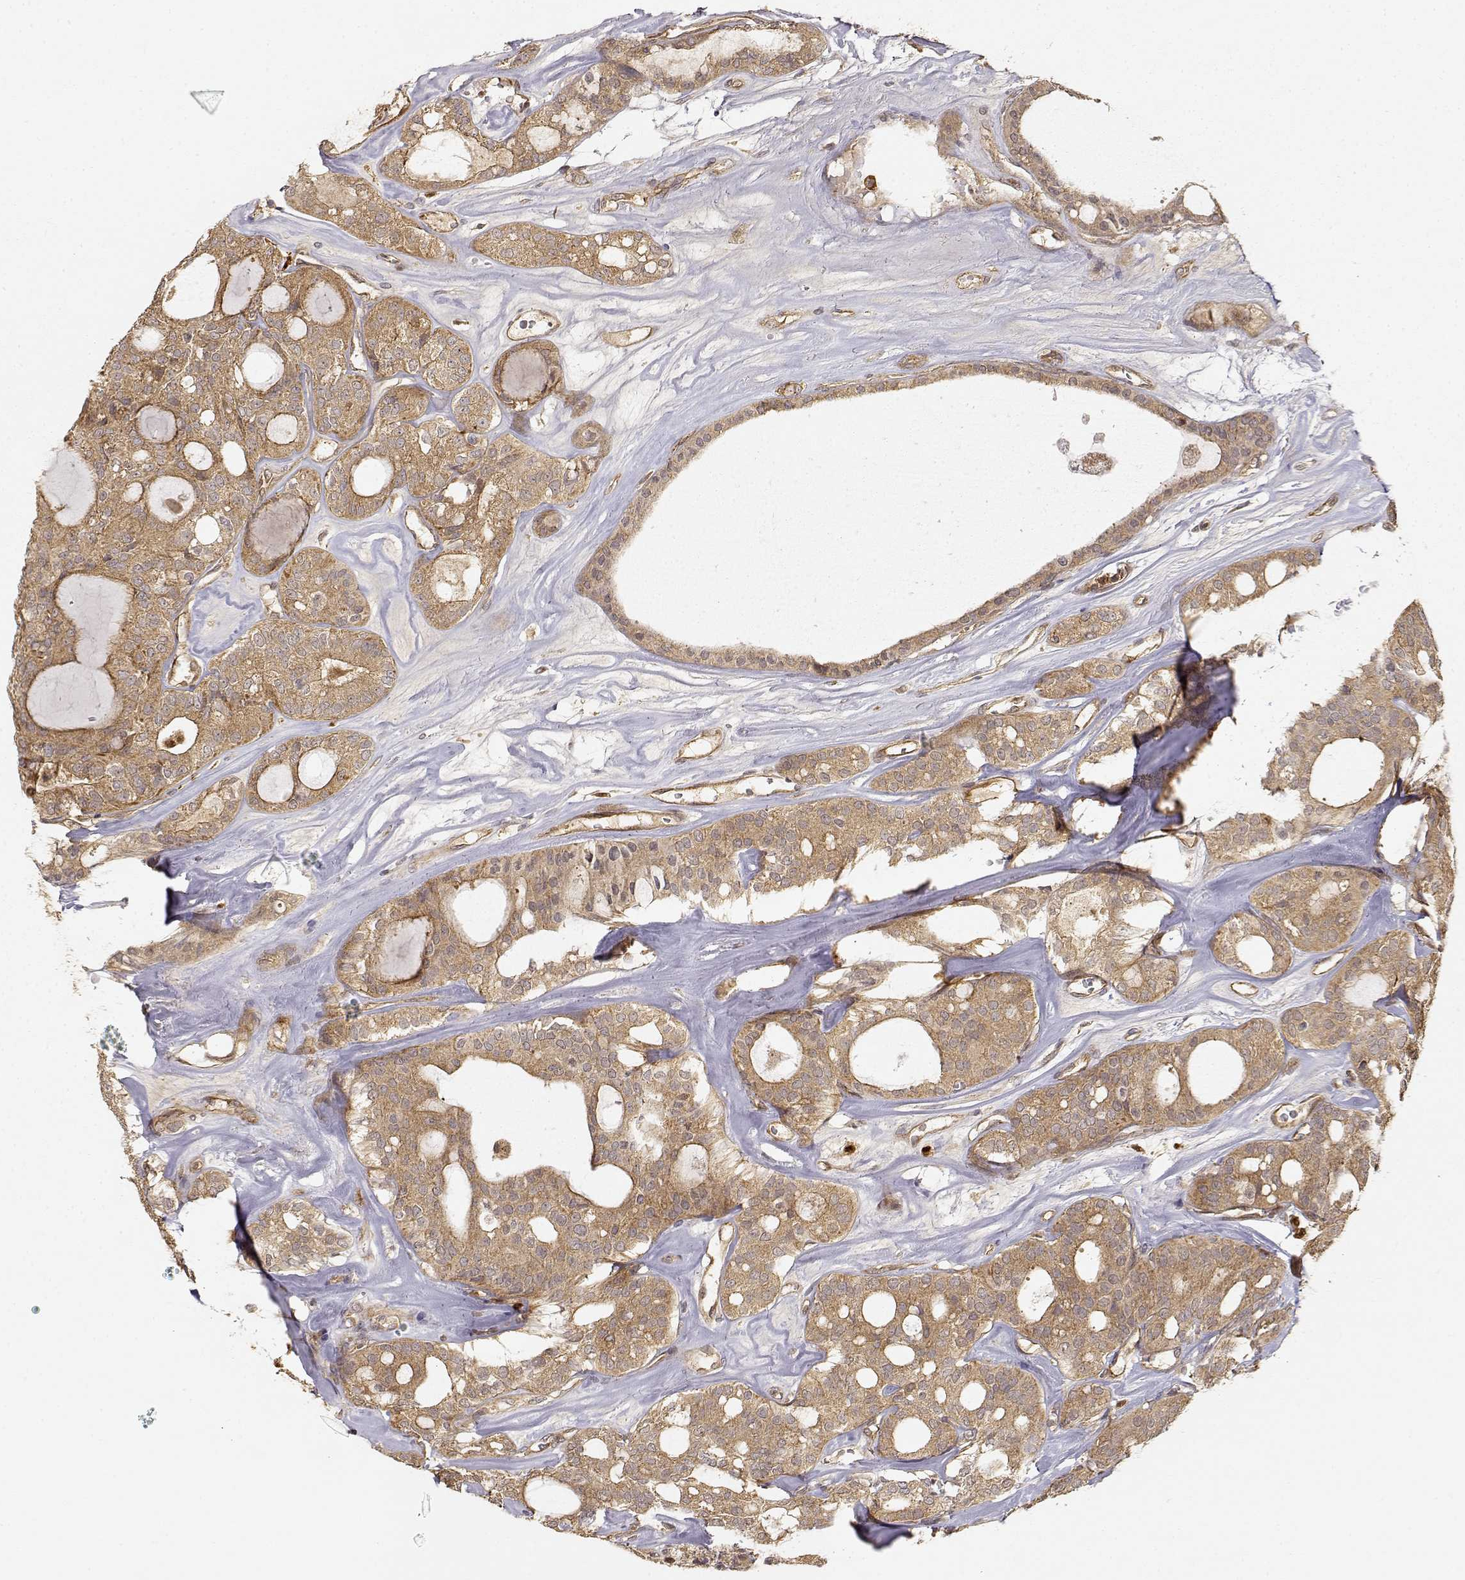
{"staining": {"intensity": "moderate", "quantity": ">75%", "location": "cytoplasmic/membranous"}, "tissue": "thyroid cancer", "cell_type": "Tumor cells", "image_type": "cancer", "snomed": [{"axis": "morphology", "description": "Follicular adenoma carcinoma, NOS"}, {"axis": "topography", "description": "Thyroid gland"}], "caption": "This is an image of immunohistochemistry staining of thyroid cancer, which shows moderate positivity in the cytoplasmic/membranous of tumor cells.", "gene": "CDK5RAP2", "patient": {"sex": "male", "age": 75}}